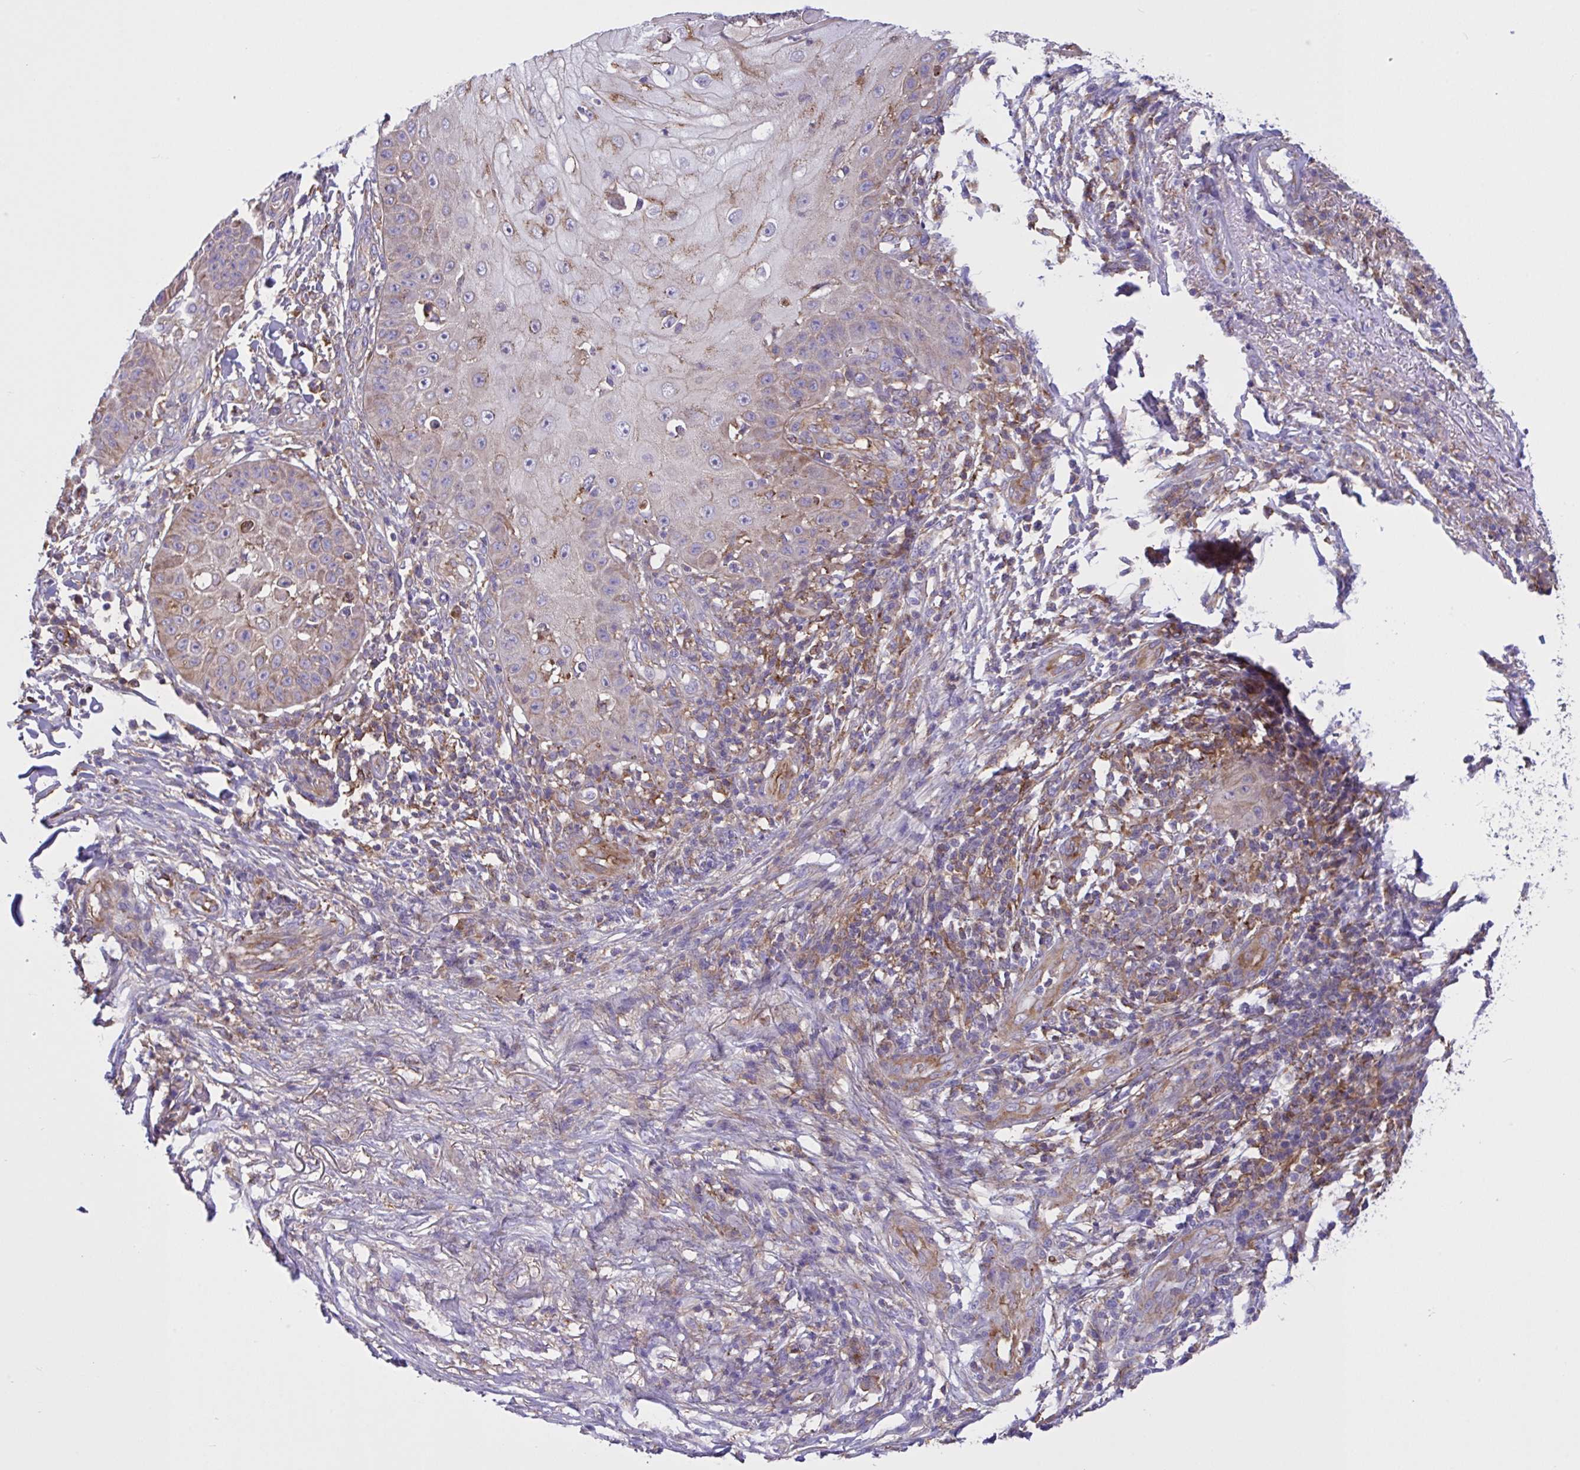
{"staining": {"intensity": "moderate", "quantity": "<25%", "location": "cytoplasmic/membranous"}, "tissue": "skin cancer", "cell_type": "Tumor cells", "image_type": "cancer", "snomed": [{"axis": "morphology", "description": "Squamous cell carcinoma, NOS"}, {"axis": "topography", "description": "Skin"}], "caption": "IHC (DAB (3,3'-diaminobenzidine)) staining of human skin squamous cell carcinoma demonstrates moderate cytoplasmic/membranous protein staining in approximately <25% of tumor cells.", "gene": "OR51M1", "patient": {"sex": "male", "age": 70}}